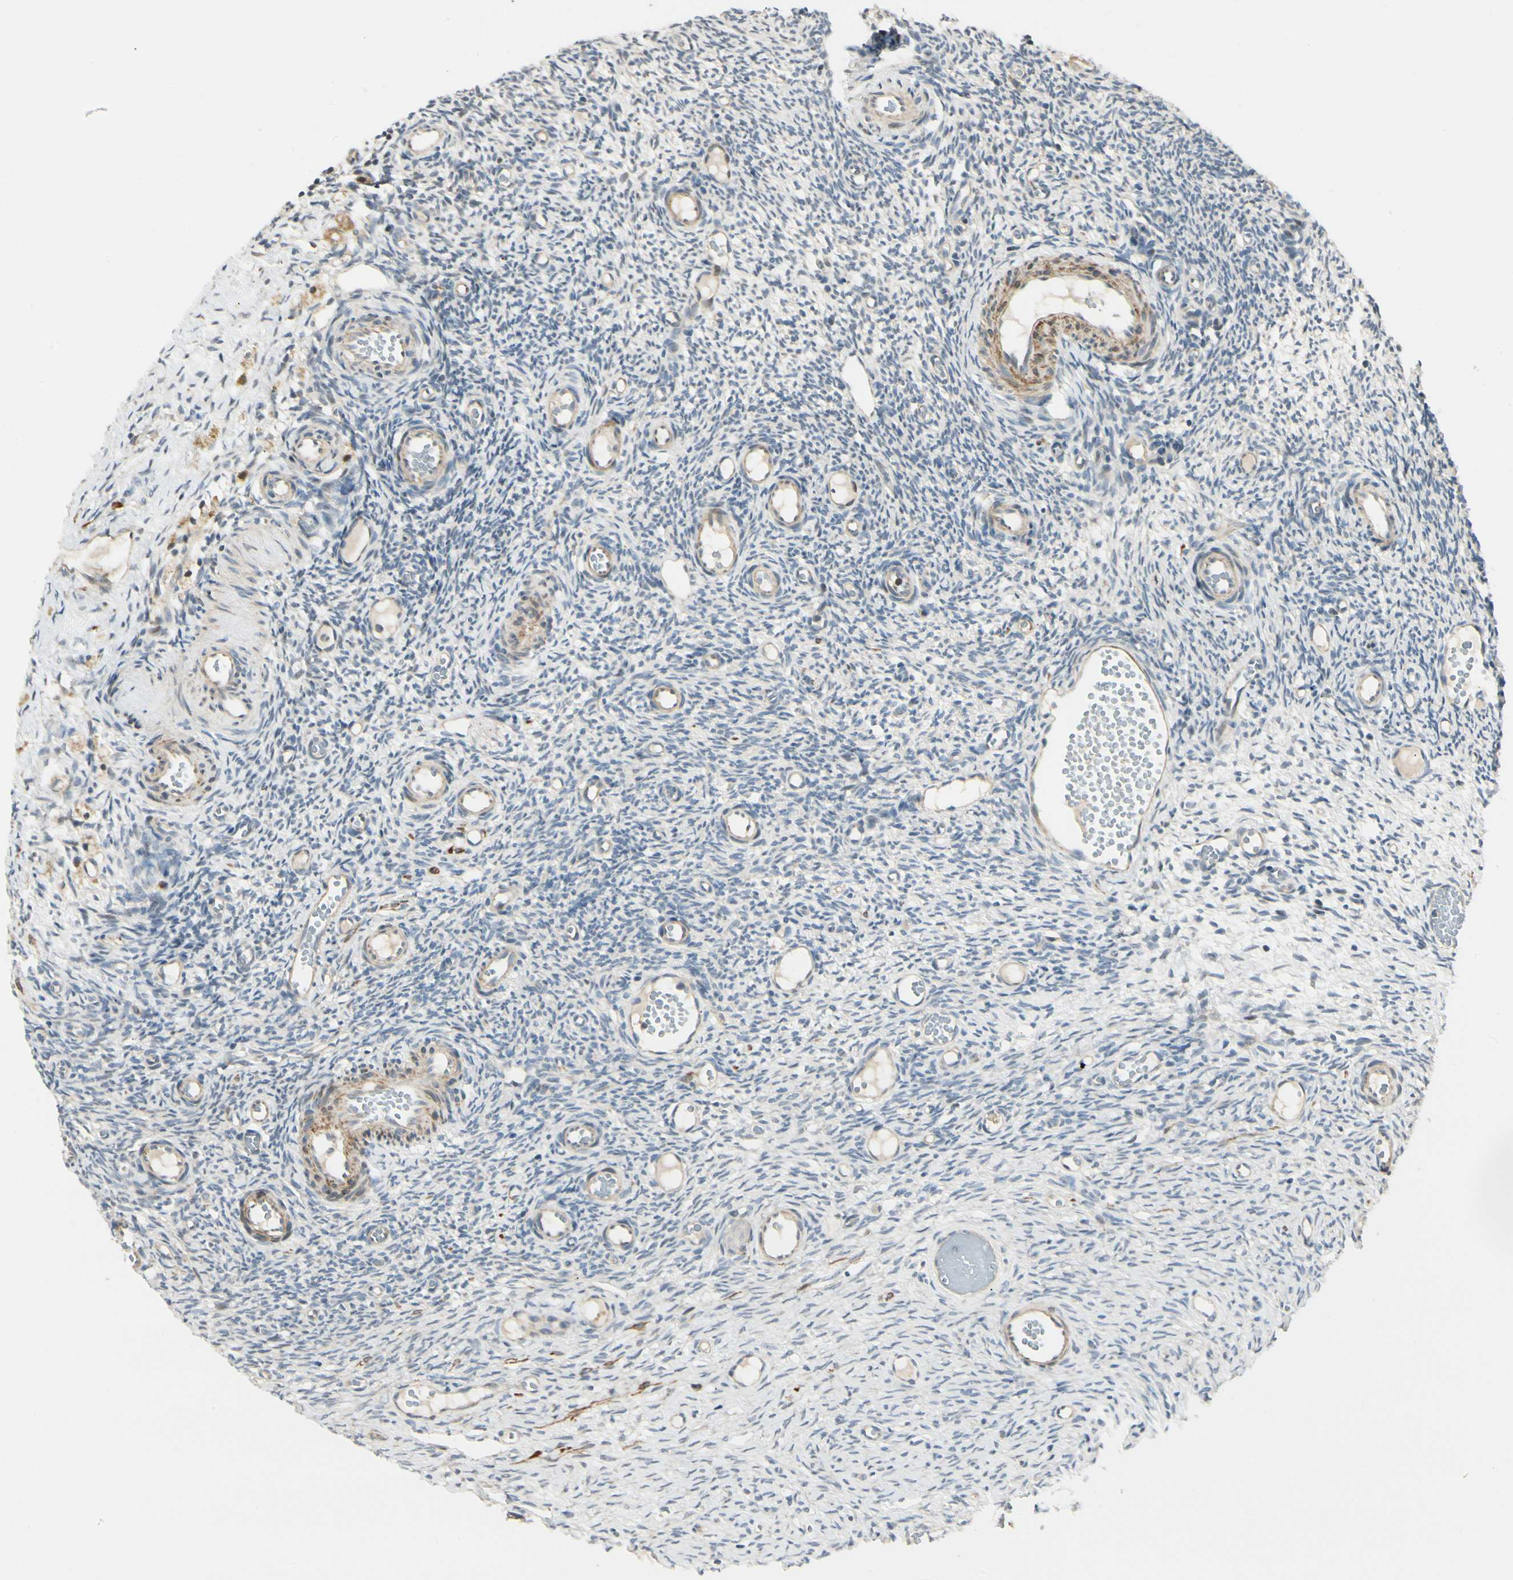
{"staining": {"intensity": "negative", "quantity": "none", "location": "none"}, "tissue": "ovary", "cell_type": "Ovarian stroma cells", "image_type": "normal", "snomed": [{"axis": "morphology", "description": "Normal tissue, NOS"}, {"axis": "topography", "description": "Ovary"}], "caption": "An immunohistochemistry (IHC) photomicrograph of unremarkable ovary is shown. There is no staining in ovarian stroma cells of ovary.", "gene": "P4HA3", "patient": {"sex": "female", "age": 35}}